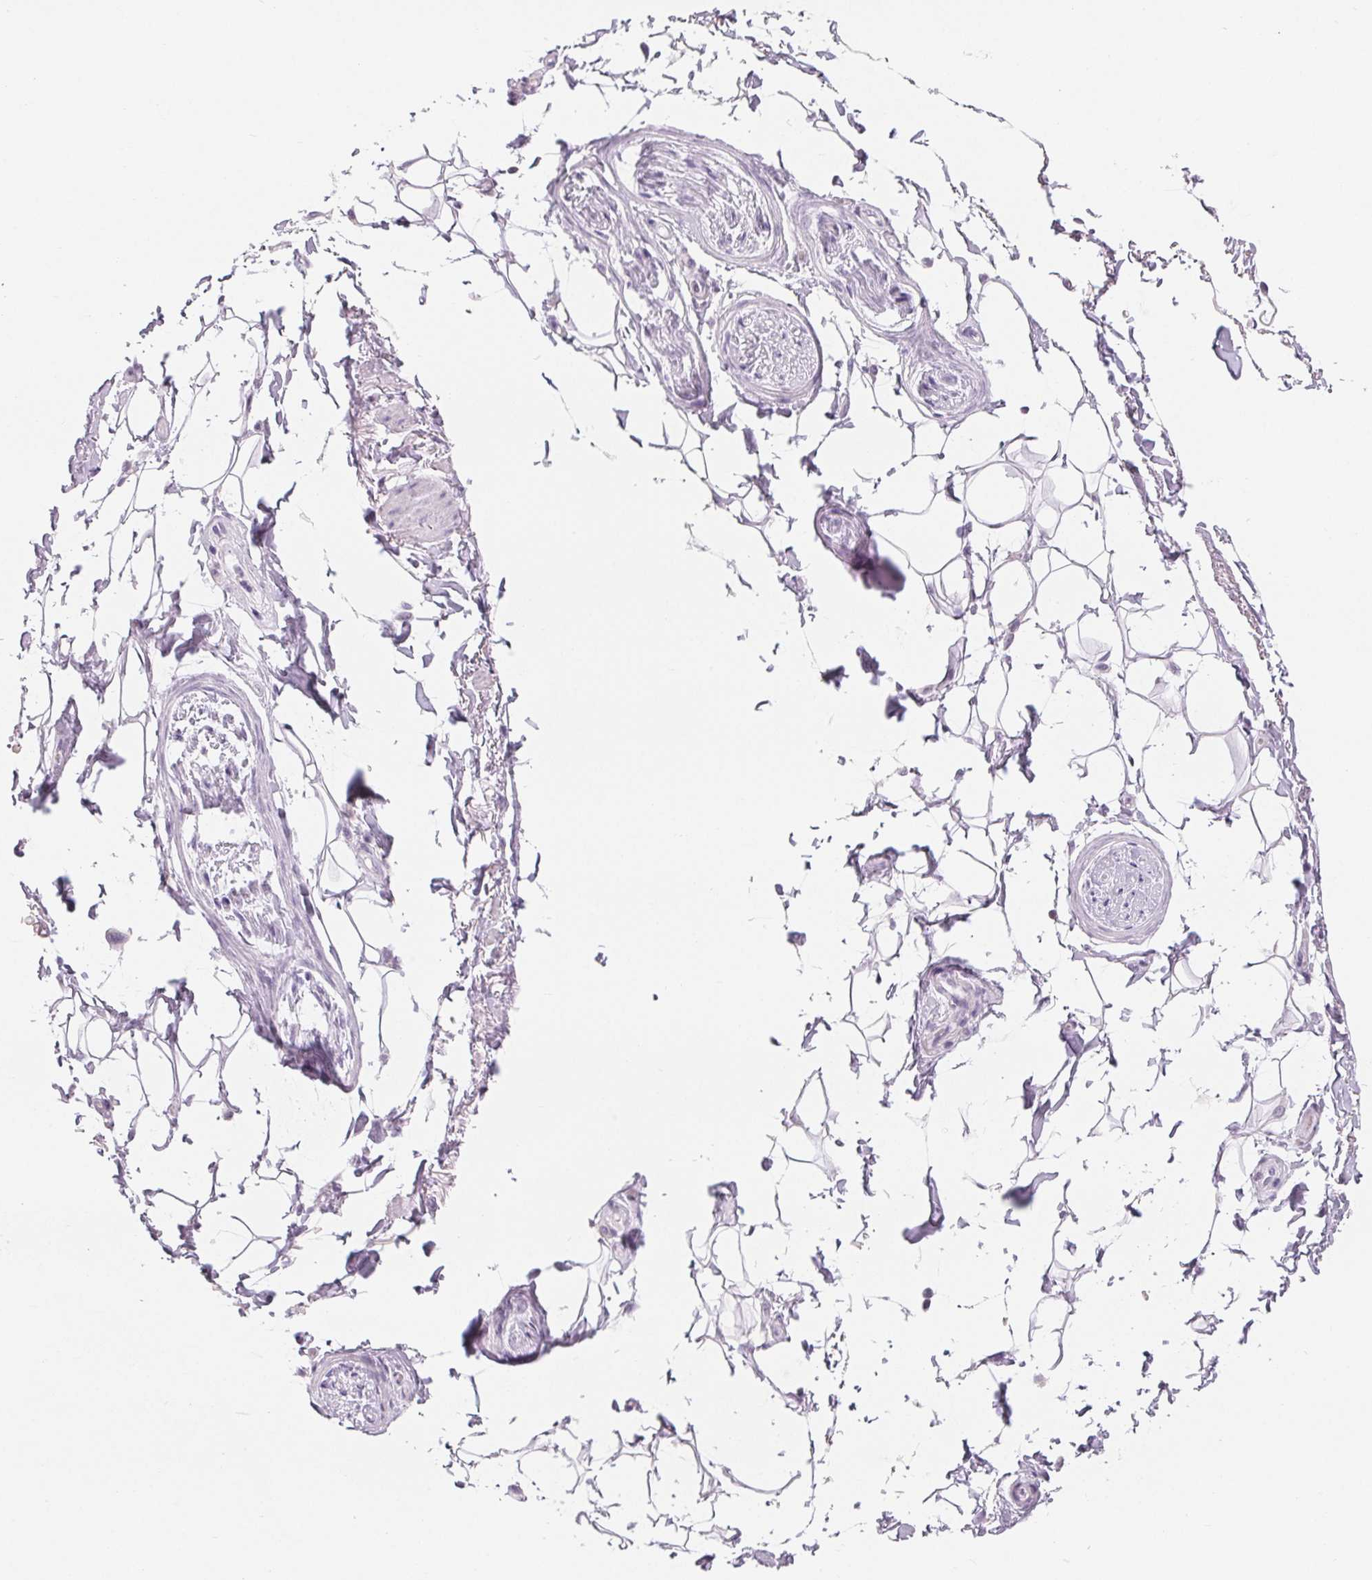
{"staining": {"intensity": "negative", "quantity": "none", "location": "none"}, "tissue": "adipose tissue", "cell_type": "Adipocytes", "image_type": "normal", "snomed": [{"axis": "morphology", "description": "Normal tissue, NOS"}, {"axis": "topography", "description": "Anal"}, {"axis": "topography", "description": "Peripheral nerve tissue"}], "caption": "This is an immunohistochemistry (IHC) histopathology image of unremarkable adipose tissue. There is no expression in adipocytes.", "gene": "CD69", "patient": {"sex": "male", "age": 51}}